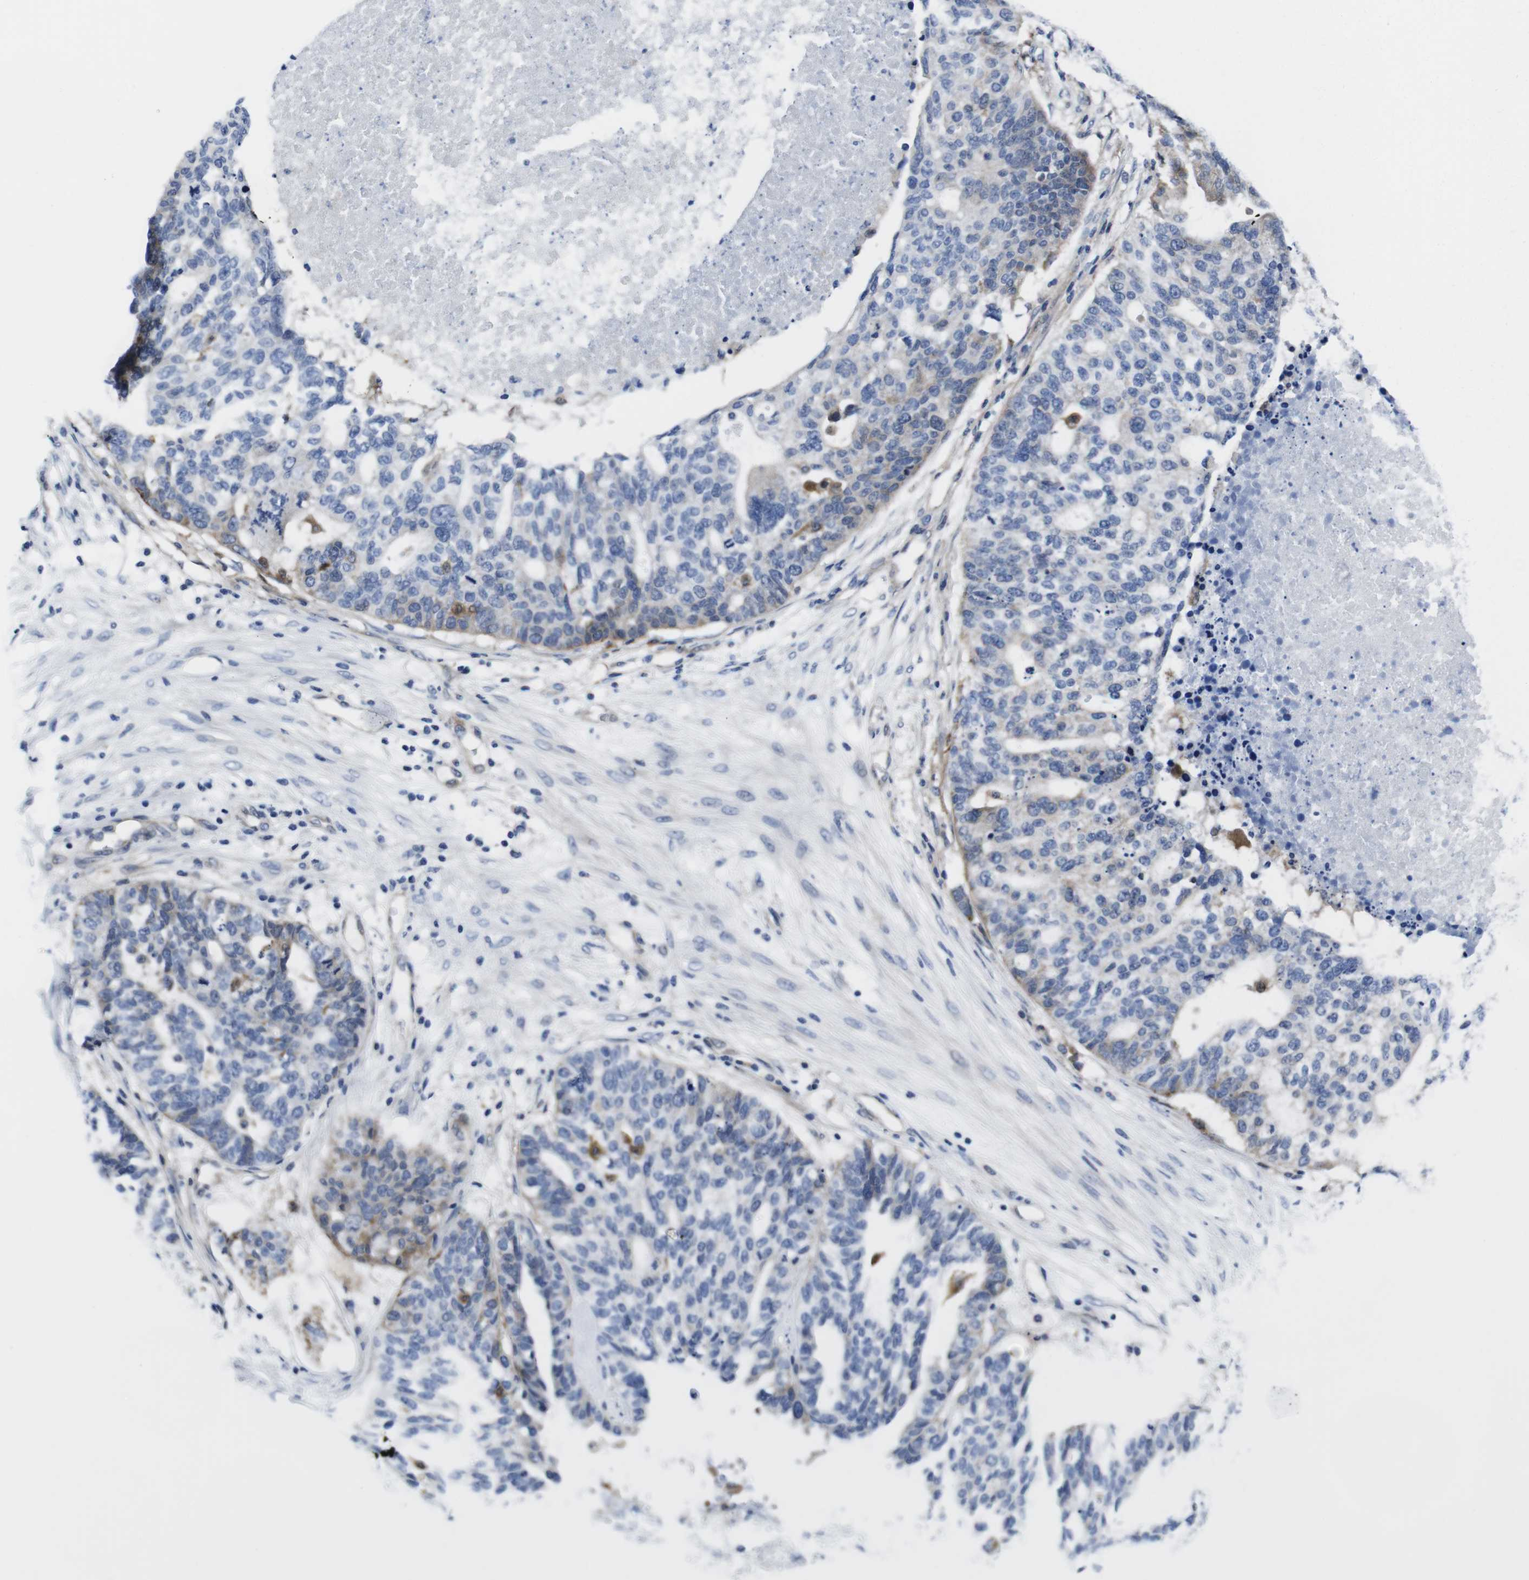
{"staining": {"intensity": "weak", "quantity": "<25%", "location": "cytoplasmic/membranous"}, "tissue": "ovarian cancer", "cell_type": "Tumor cells", "image_type": "cancer", "snomed": [{"axis": "morphology", "description": "Cystadenocarcinoma, serous, NOS"}, {"axis": "topography", "description": "Ovary"}], "caption": "This is a histopathology image of immunohistochemistry (IHC) staining of ovarian serous cystadenocarcinoma, which shows no positivity in tumor cells.", "gene": "EIF4A1", "patient": {"sex": "female", "age": 59}}